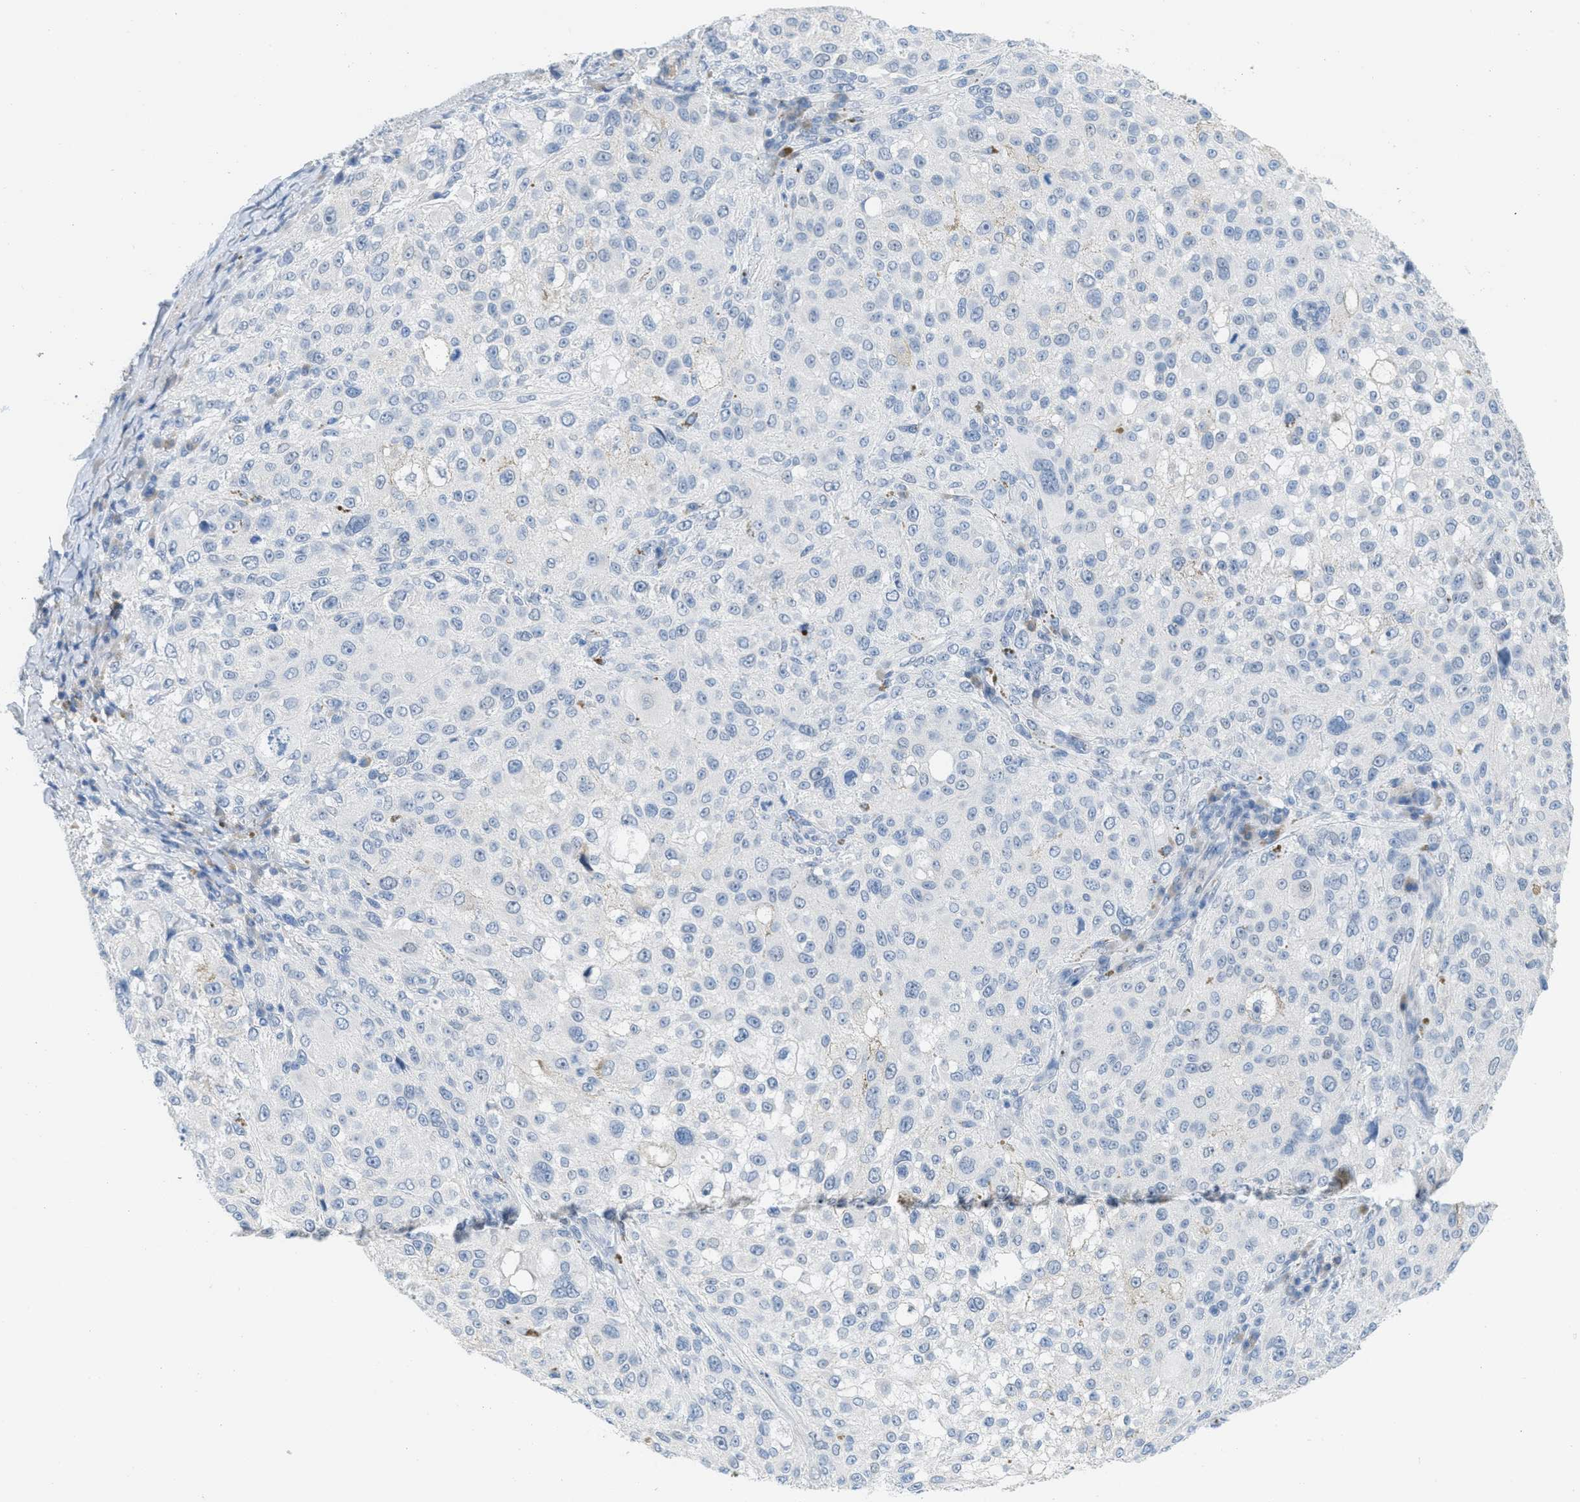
{"staining": {"intensity": "negative", "quantity": "none", "location": "none"}, "tissue": "melanoma", "cell_type": "Tumor cells", "image_type": "cancer", "snomed": [{"axis": "morphology", "description": "Necrosis, NOS"}, {"axis": "morphology", "description": "Malignant melanoma, NOS"}, {"axis": "topography", "description": "Skin"}], "caption": "Malignant melanoma was stained to show a protein in brown. There is no significant positivity in tumor cells.", "gene": "HSF2", "patient": {"sex": "female", "age": 87}}